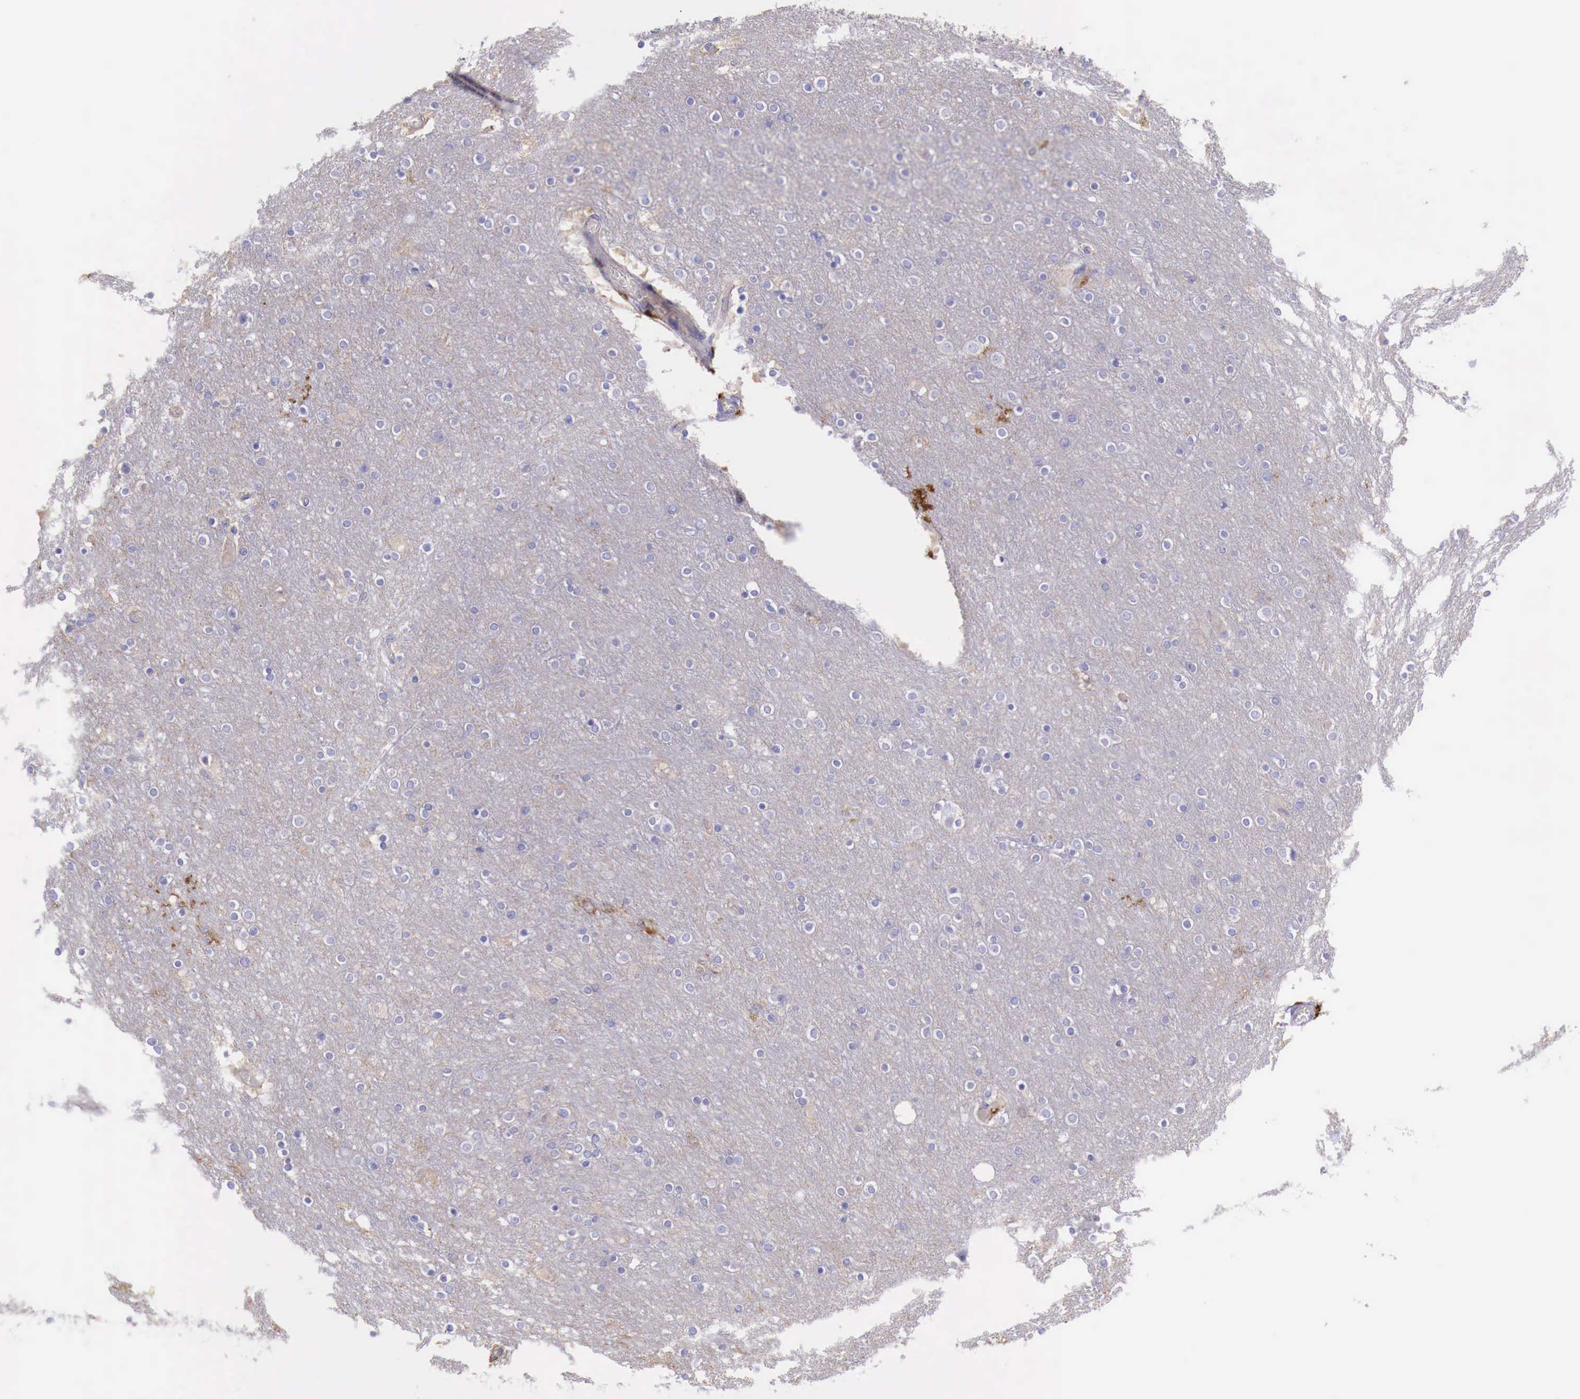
{"staining": {"intensity": "negative", "quantity": "none", "location": "none"}, "tissue": "cerebral cortex", "cell_type": "Endothelial cells", "image_type": "normal", "snomed": [{"axis": "morphology", "description": "Normal tissue, NOS"}, {"axis": "topography", "description": "Cerebral cortex"}], "caption": "This is a micrograph of immunohistochemistry (IHC) staining of benign cerebral cortex, which shows no expression in endothelial cells.", "gene": "MSR1", "patient": {"sex": "female", "age": 54}}